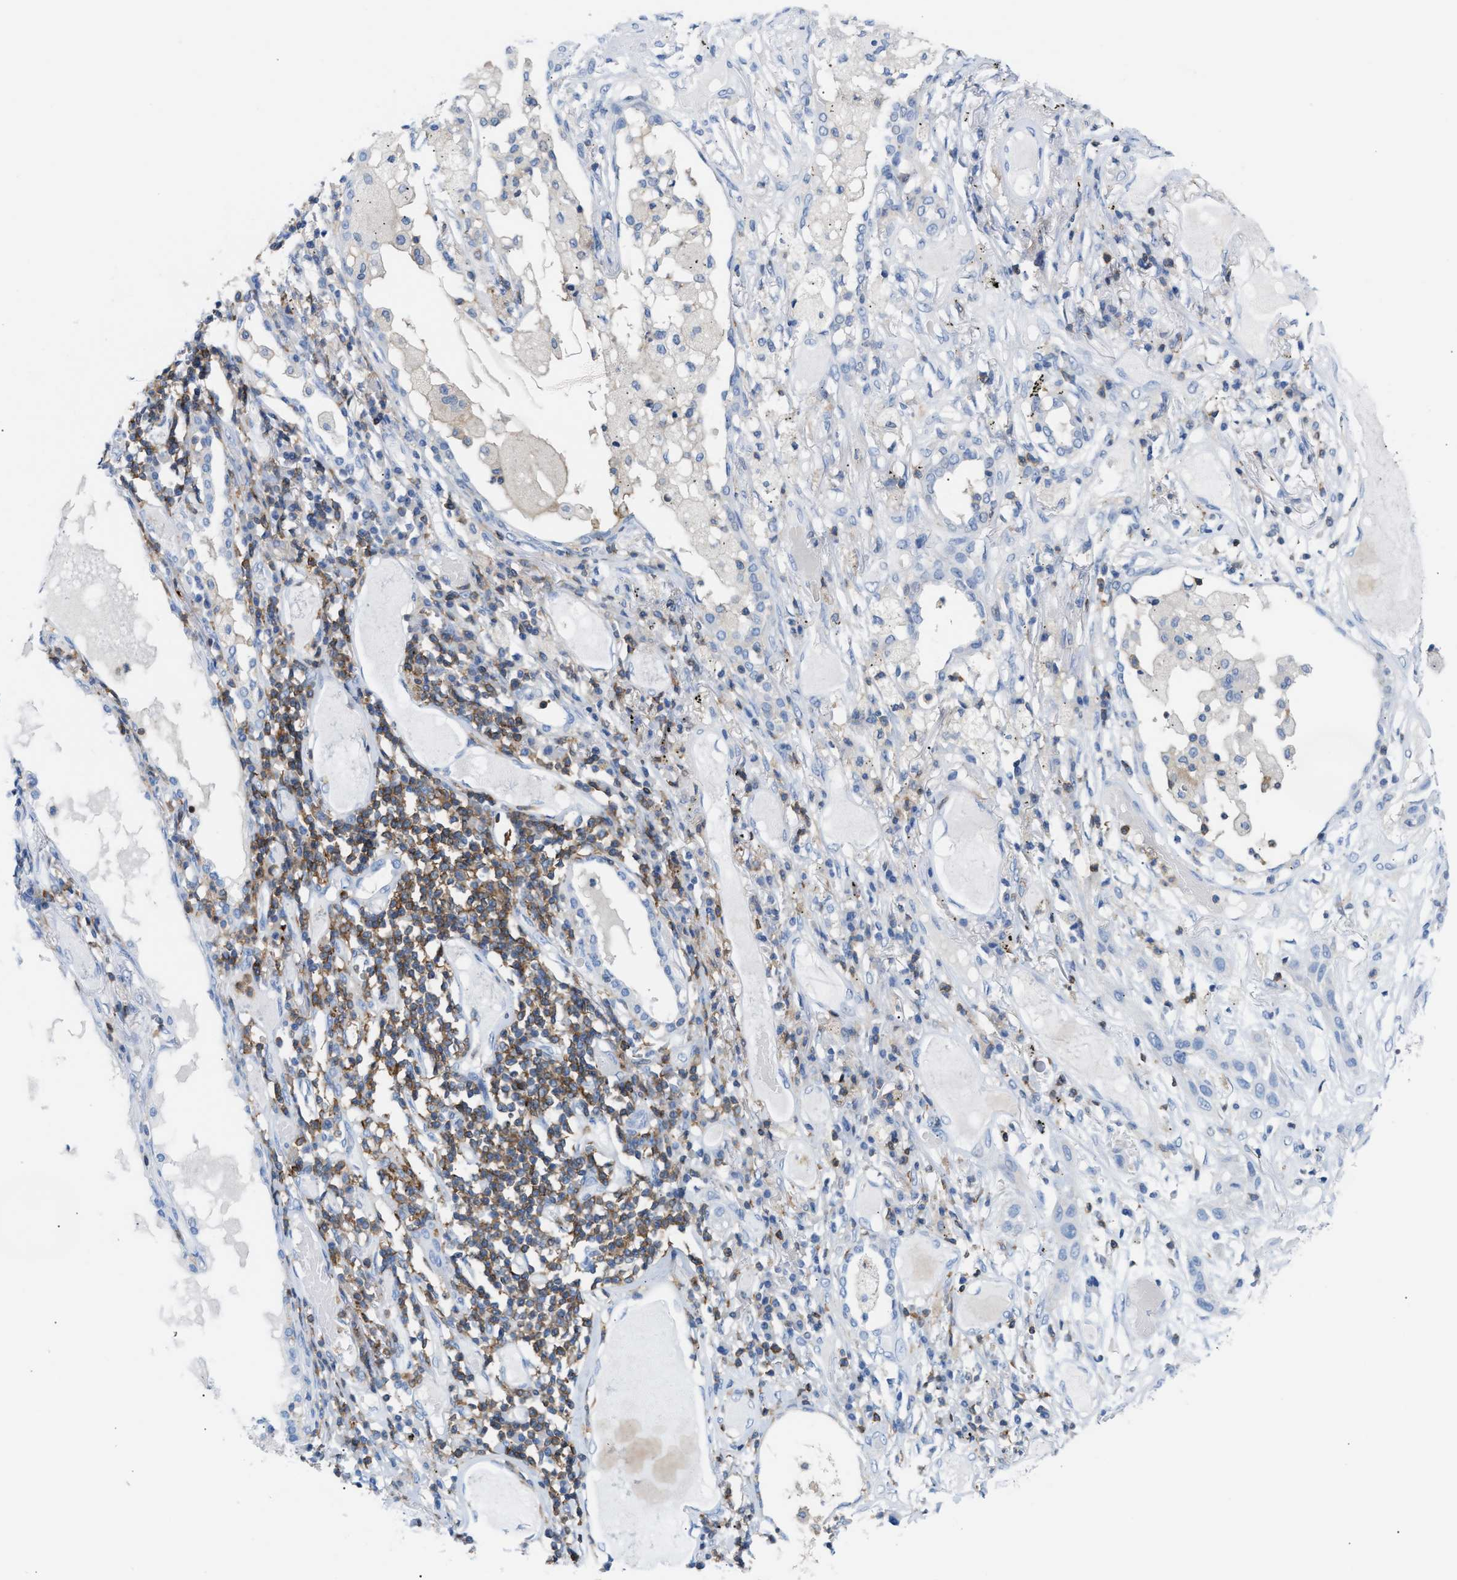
{"staining": {"intensity": "negative", "quantity": "none", "location": "none"}, "tissue": "lung cancer", "cell_type": "Tumor cells", "image_type": "cancer", "snomed": [{"axis": "morphology", "description": "Squamous cell carcinoma, NOS"}, {"axis": "topography", "description": "Lung"}], "caption": "Immunohistochemical staining of human lung squamous cell carcinoma reveals no significant expression in tumor cells.", "gene": "LCP1", "patient": {"sex": "male", "age": 71}}